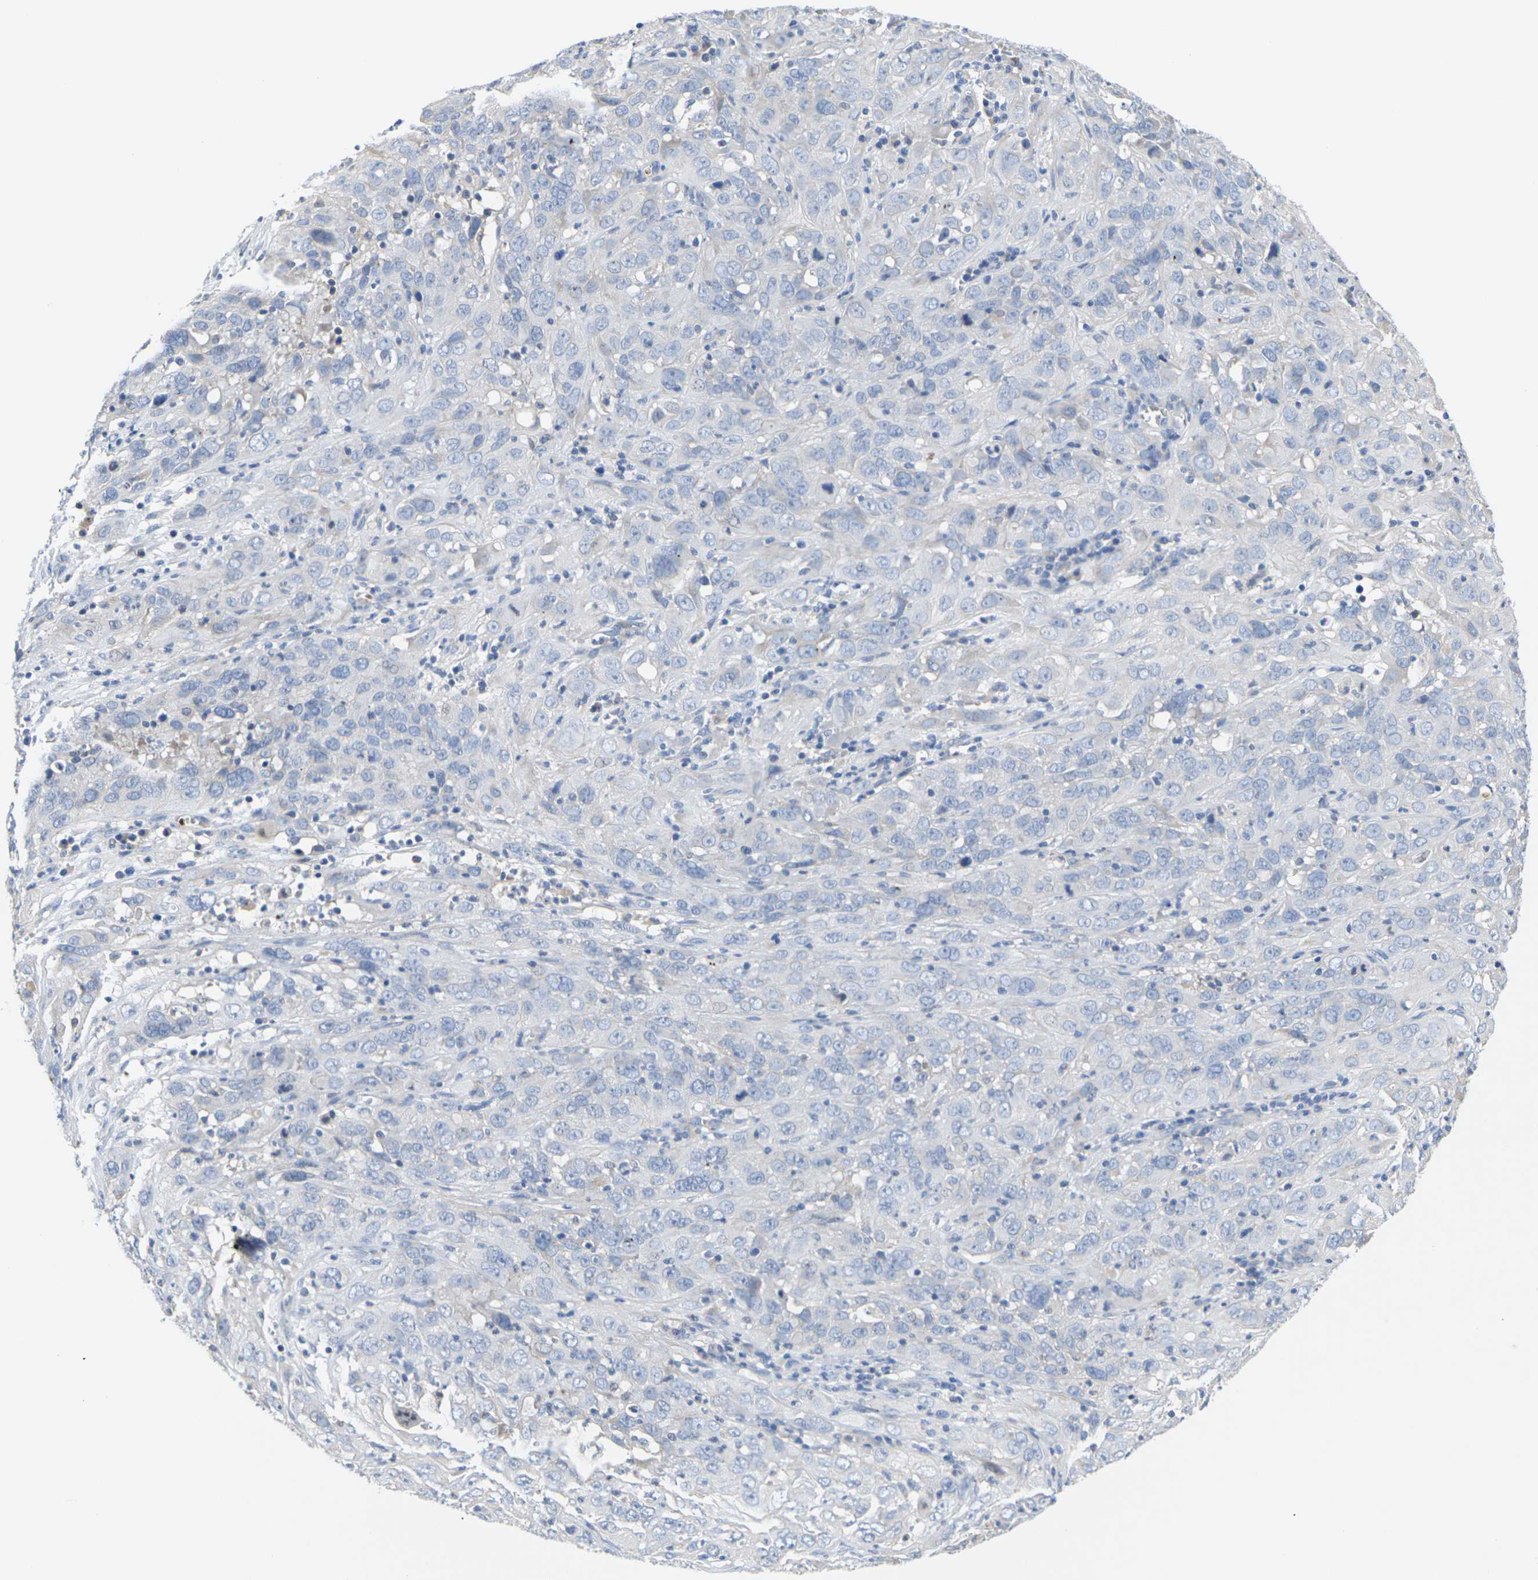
{"staining": {"intensity": "negative", "quantity": "none", "location": "none"}, "tissue": "cervical cancer", "cell_type": "Tumor cells", "image_type": "cancer", "snomed": [{"axis": "morphology", "description": "Squamous cell carcinoma, NOS"}, {"axis": "topography", "description": "Cervix"}], "caption": "An IHC photomicrograph of squamous cell carcinoma (cervical) is shown. There is no staining in tumor cells of squamous cell carcinoma (cervical).", "gene": "TMCO4", "patient": {"sex": "female", "age": 32}}